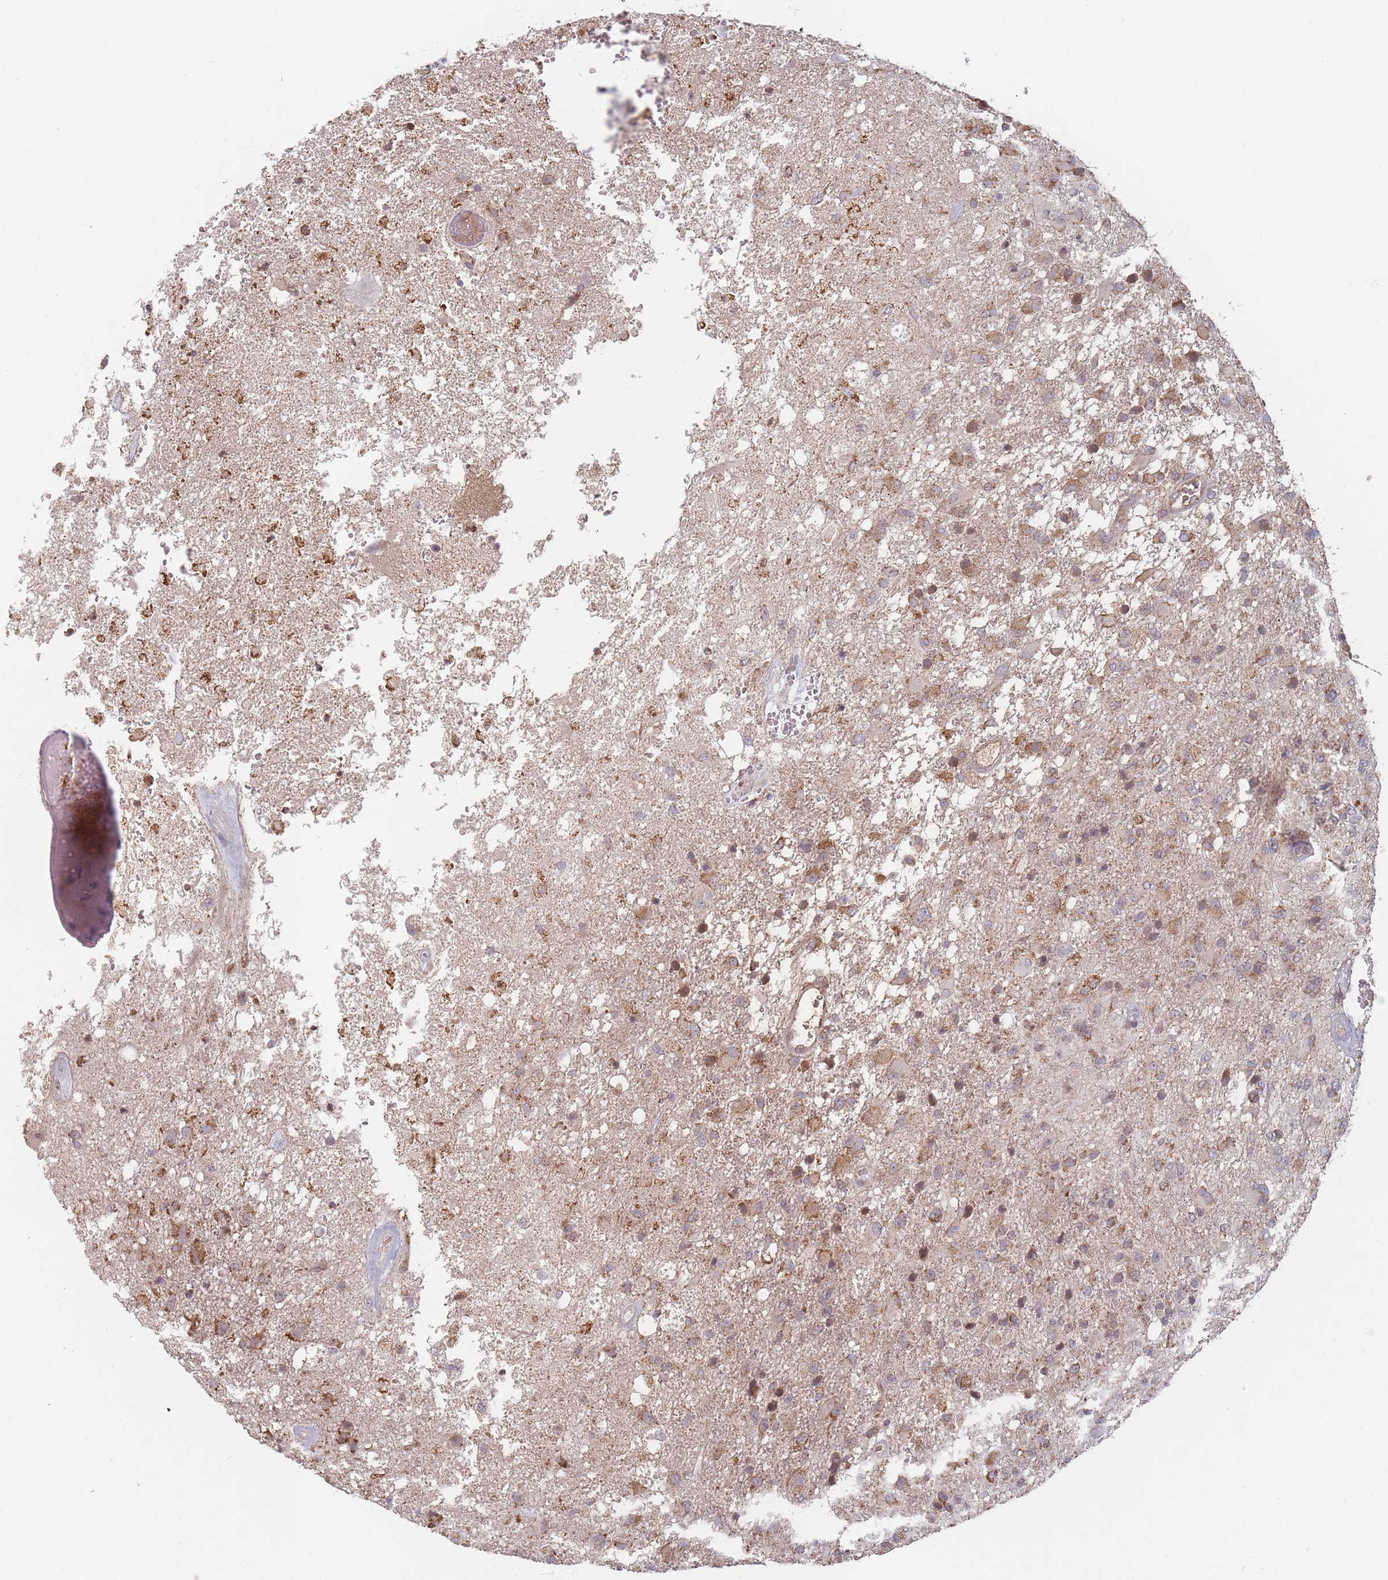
{"staining": {"intensity": "moderate", "quantity": "25%-75%", "location": "cytoplasmic/membranous"}, "tissue": "glioma", "cell_type": "Tumor cells", "image_type": "cancer", "snomed": [{"axis": "morphology", "description": "Glioma, malignant, High grade"}, {"axis": "topography", "description": "Brain"}], "caption": "Tumor cells display moderate cytoplasmic/membranous expression in about 25%-75% of cells in malignant glioma (high-grade).", "gene": "OR2M4", "patient": {"sex": "female", "age": 74}}